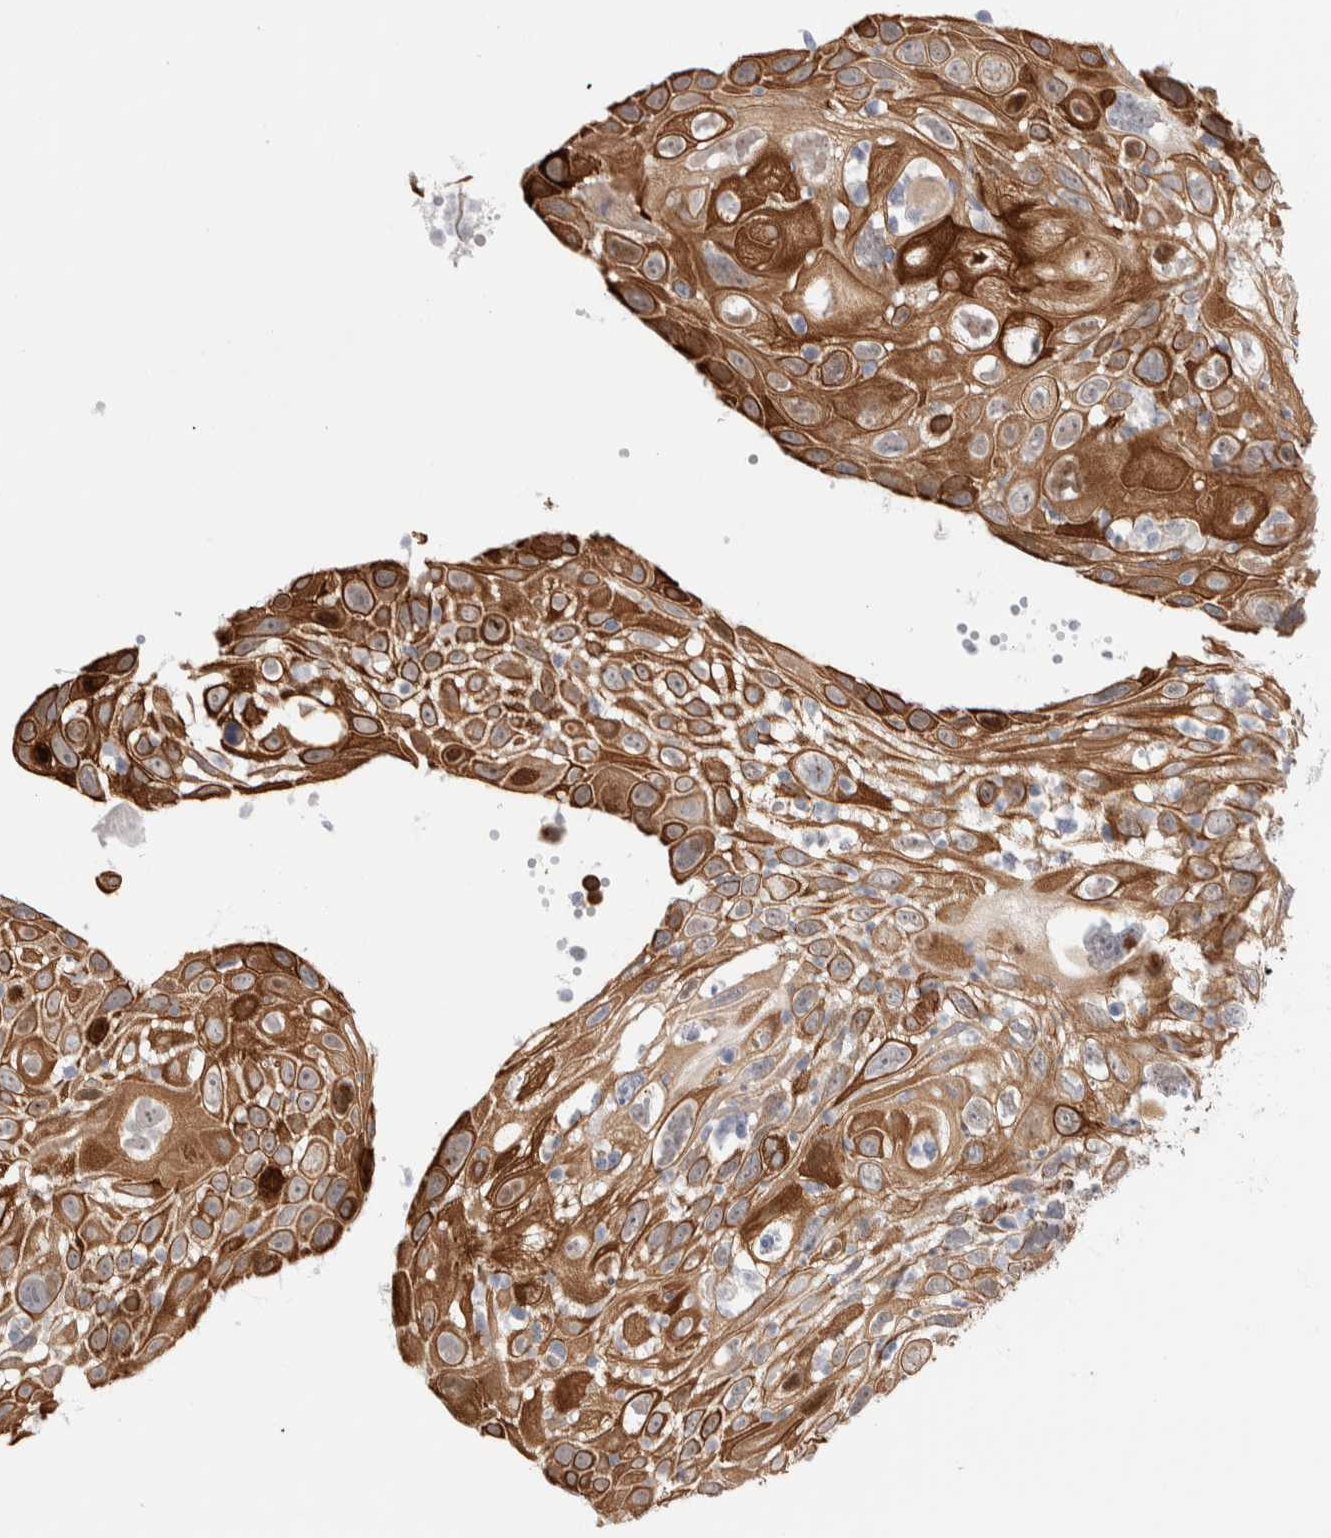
{"staining": {"intensity": "strong", "quantity": ">75%", "location": "cytoplasmic/membranous"}, "tissue": "cervical cancer", "cell_type": "Tumor cells", "image_type": "cancer", "snomed": [{"axis": "morphology", "description": "Squamous cell carcinoma, NOS"}, {"axis": "topography", "description": "Cervix"}], "caption": "High-magnification brightfield microscopy of cervical cancer stained with DAB (3,3'-diaminobenzidine) (brown) and counterstained with hematoxylin (blue). tumor cells exhibit strong cytoplasmic/membranous positivity is seen in approximately>75% of cells. The staining was performed using DAB, with brown indicating positive protein expression. Nuclei are stained blue with hematoxylin.", "gene": "C1orf112", "patient": {"sex": "female", "age": 70}}